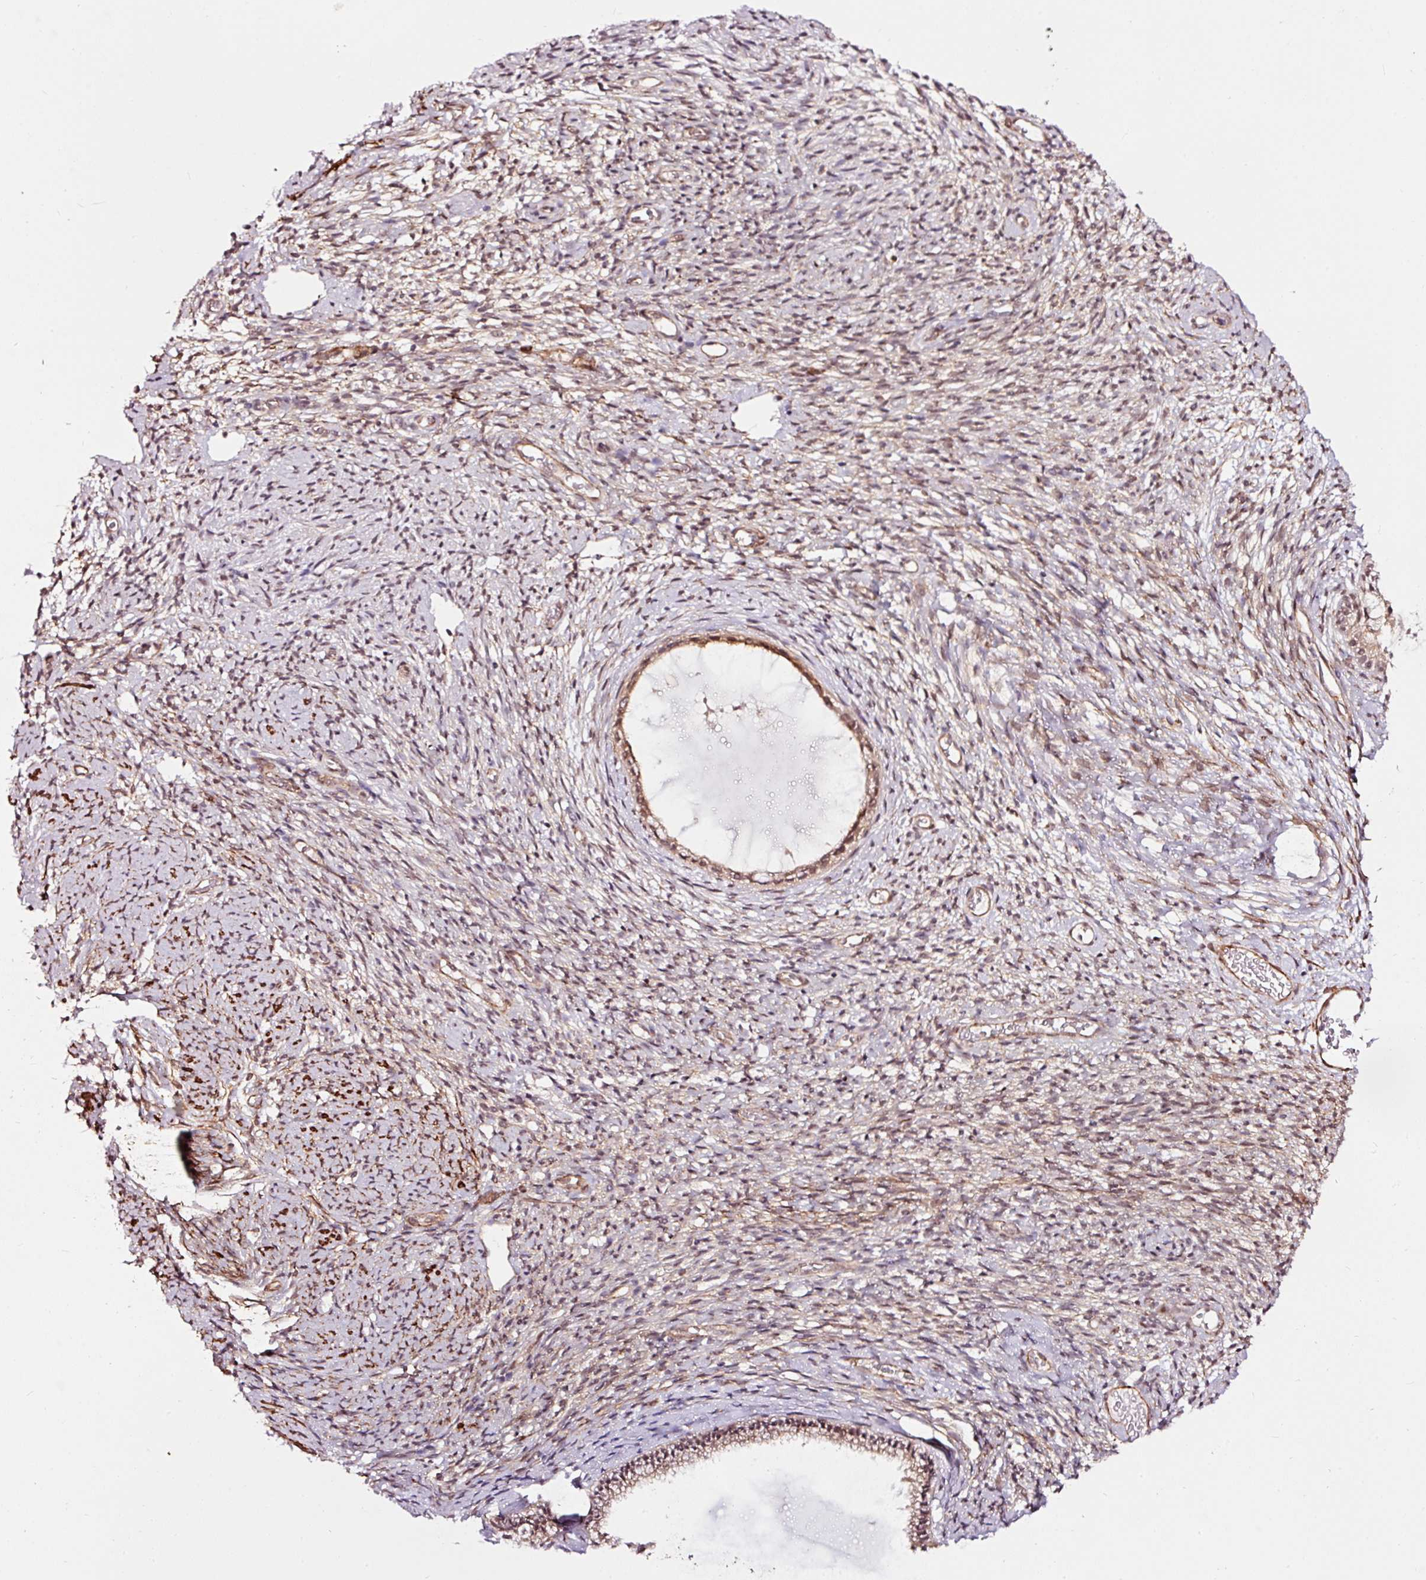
{"staining": {"intensity": "moderate", "quantity": ">75%", "location": "cytoplasmic/membranous,nuclear"}, "tissue": "cervix", "cell_type": "Glandular cells", "image_type": "normal", "snomed": [{"axis": "morphology", "description": "Normal tissue, NOS"}, {"axis": "topography", "description": "Cervix"}], "caption": "Brown immunohistochemical staining in unremarkable cervix demonstrates moderate cytoplasmic/membranous,nuclear expression in approximately >75% of glandular cells.", "gene": "TPM1", "patient": {"sex": "female", "age": 76}}